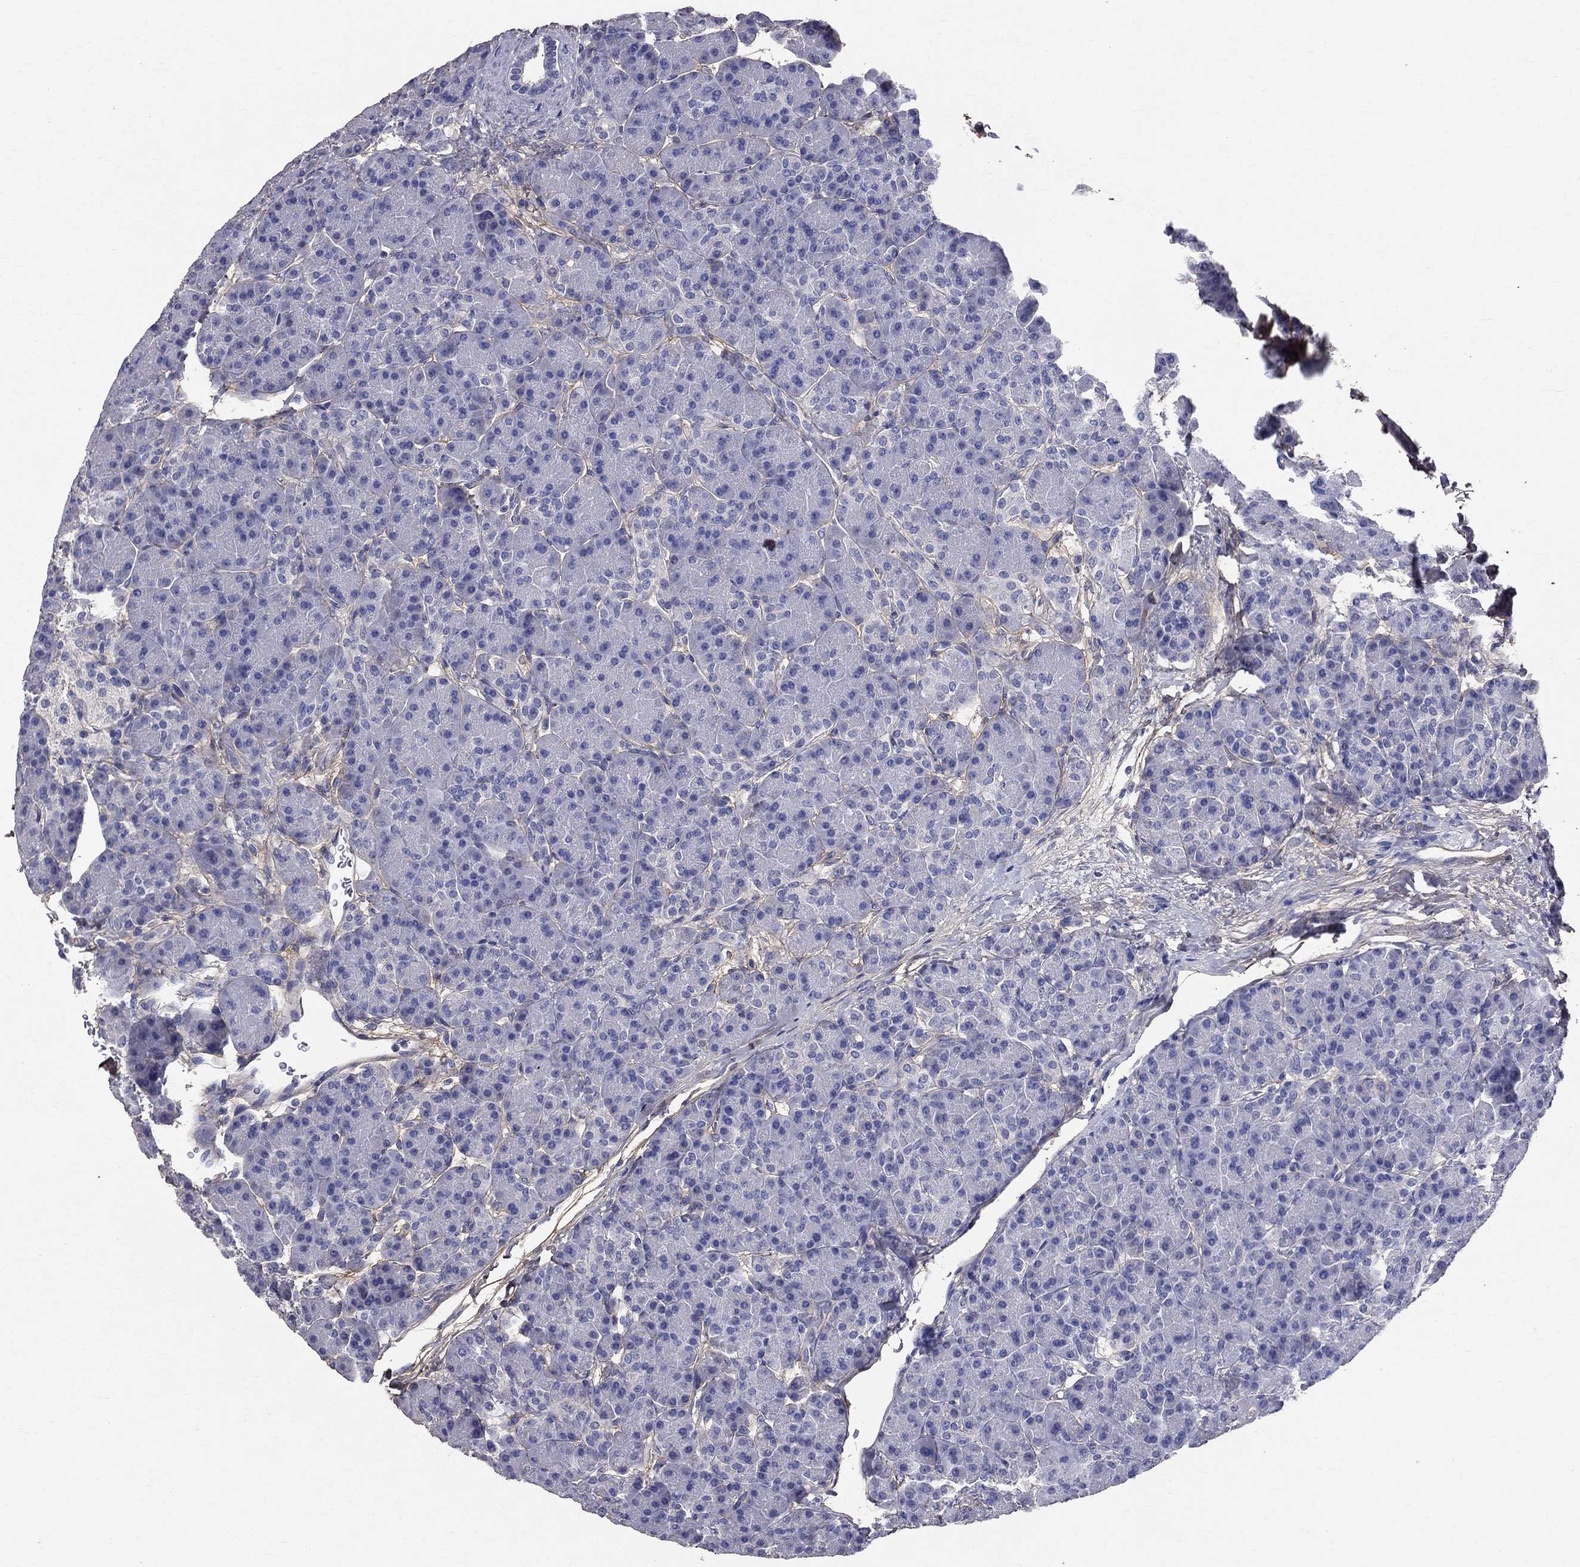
{"staining": {"intensity": "negative", "quantity": "none", "location": "none"}, "tissue": "pancreas", "cell_type": "Exocrine glandular cells", "image_type": "normal", "snomed": [{"axis": "morphology", "description": "Normal tissue, NOS"}, {"axis": "topography", "description": "Pancreas"}], "caption": "Protein analysis of benign pancreas exhibits no significant positivity in exocrine glandular cells.", "gene": "ANXA10", "patient": {"sex": "female", "age": 63}}